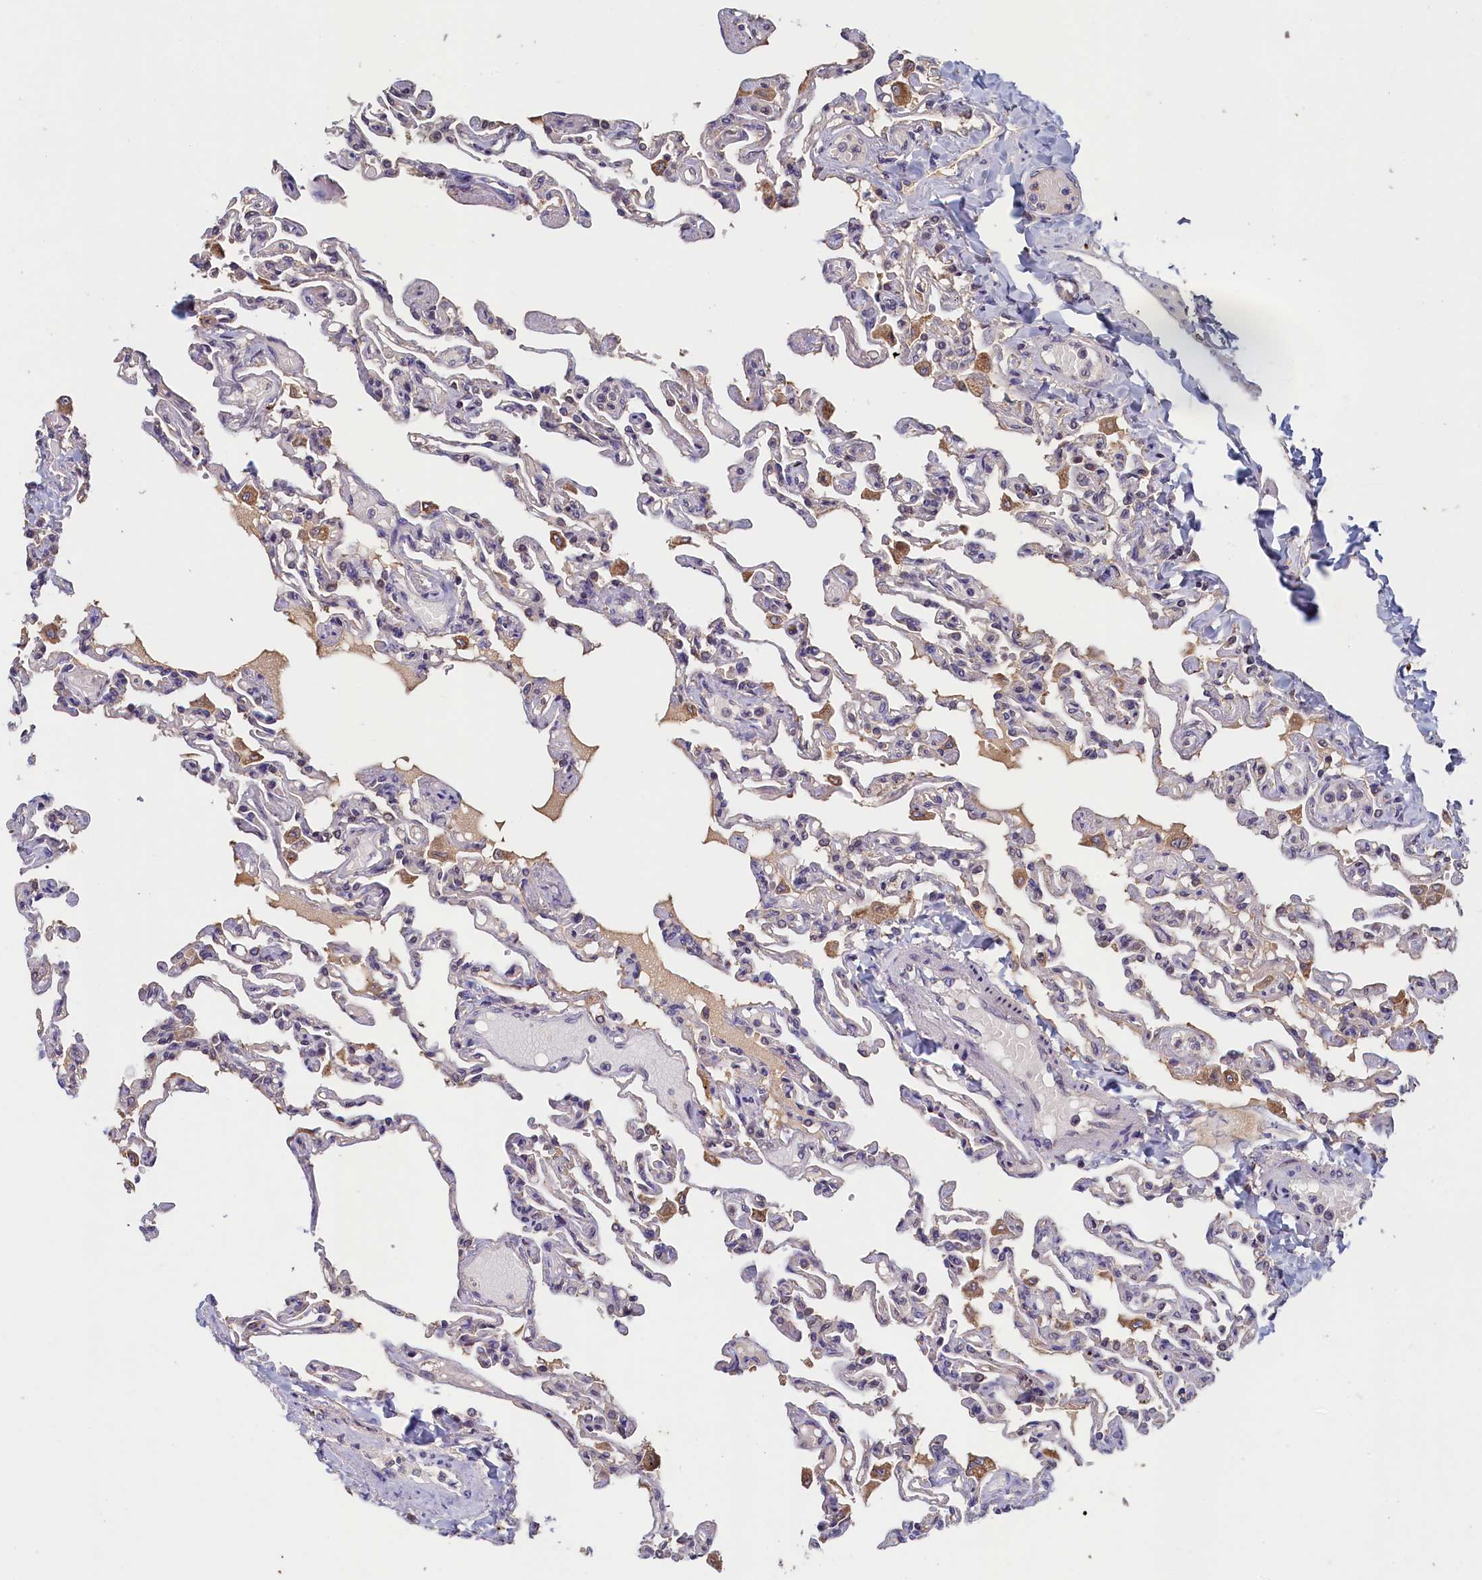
{"staining": {"intensity": "weak", "quantity": "25%-75%", "location": "cytoplasmic/membranous"}, "tissue": "lung", "cell_type": "Alveolar cells", "image_type": "normal", "snomed": [{"axis": "morphology", "description": "Normal tissue, NOS"}, {"axis": "topography", "description": "Lung"}], "caption": "IHC (DAB) staining of normal lung displays weak cytoplasmic/membranous protein positivity in approximately 25%-75% of alveolar cells.", "gene": "NUBP2", "patient": {"sex": "male", "age": 21}}